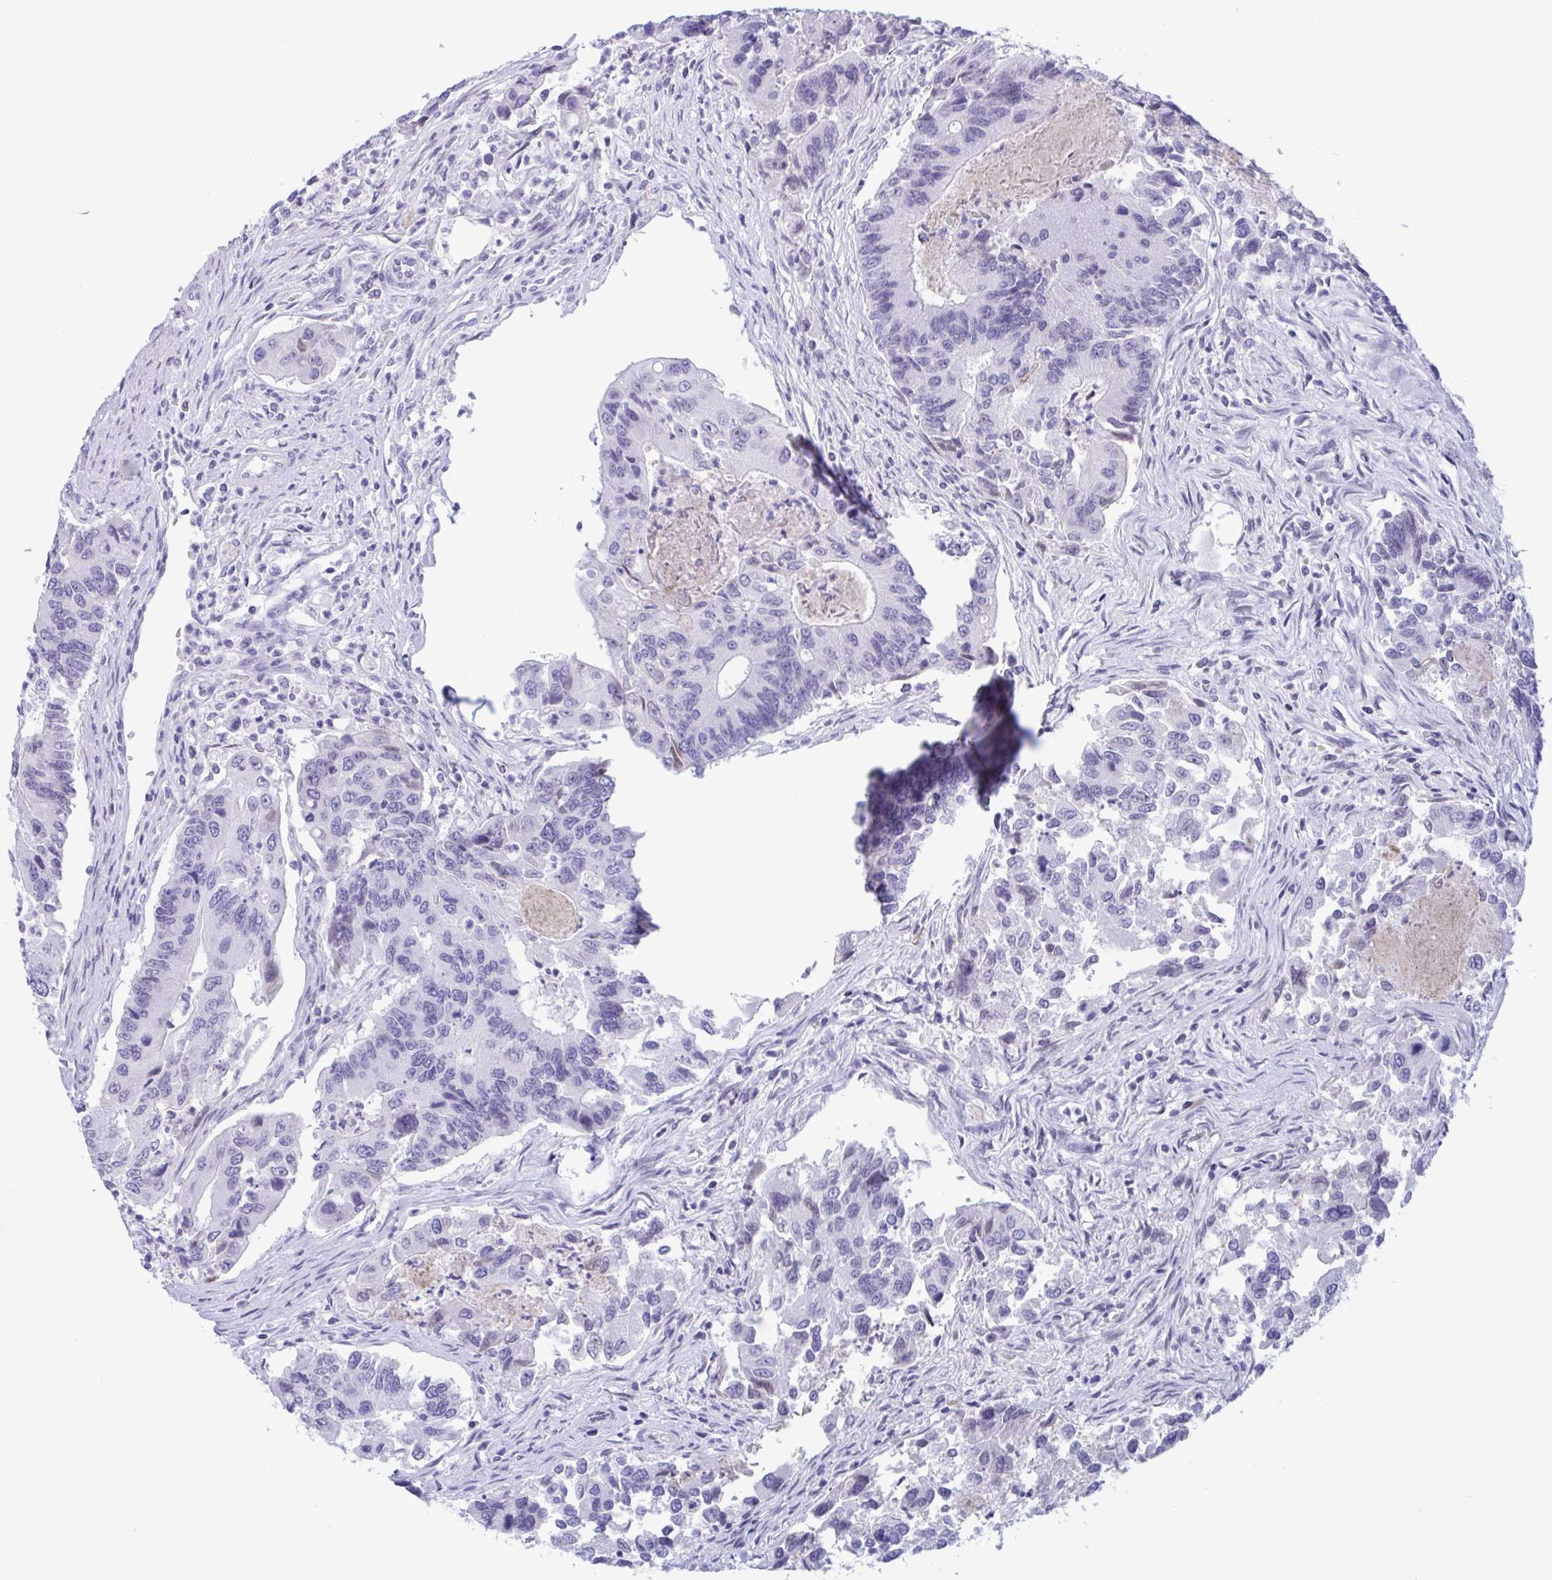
{"staining": {"intensity": "negative", "quantity": "none", "location": "none"}, "tissue": "colorectal cancer", "cell_type": "Tumor cells", "image_type": "cancer", "snomed": [{"axis": "morphology", "description": "Adenocarcinoma, NOS"}, {"axis": "topography", "description": "Colon"}], "caption": "High power microscopy micrograph of an IHC photomicrograph of adenocarcinoma (colorectal), revealing no significant positivity in tumor cells. Nuclei are stained in blue.", "gene": "CDX4", "patient": {"sex": "female", "age": 67}}